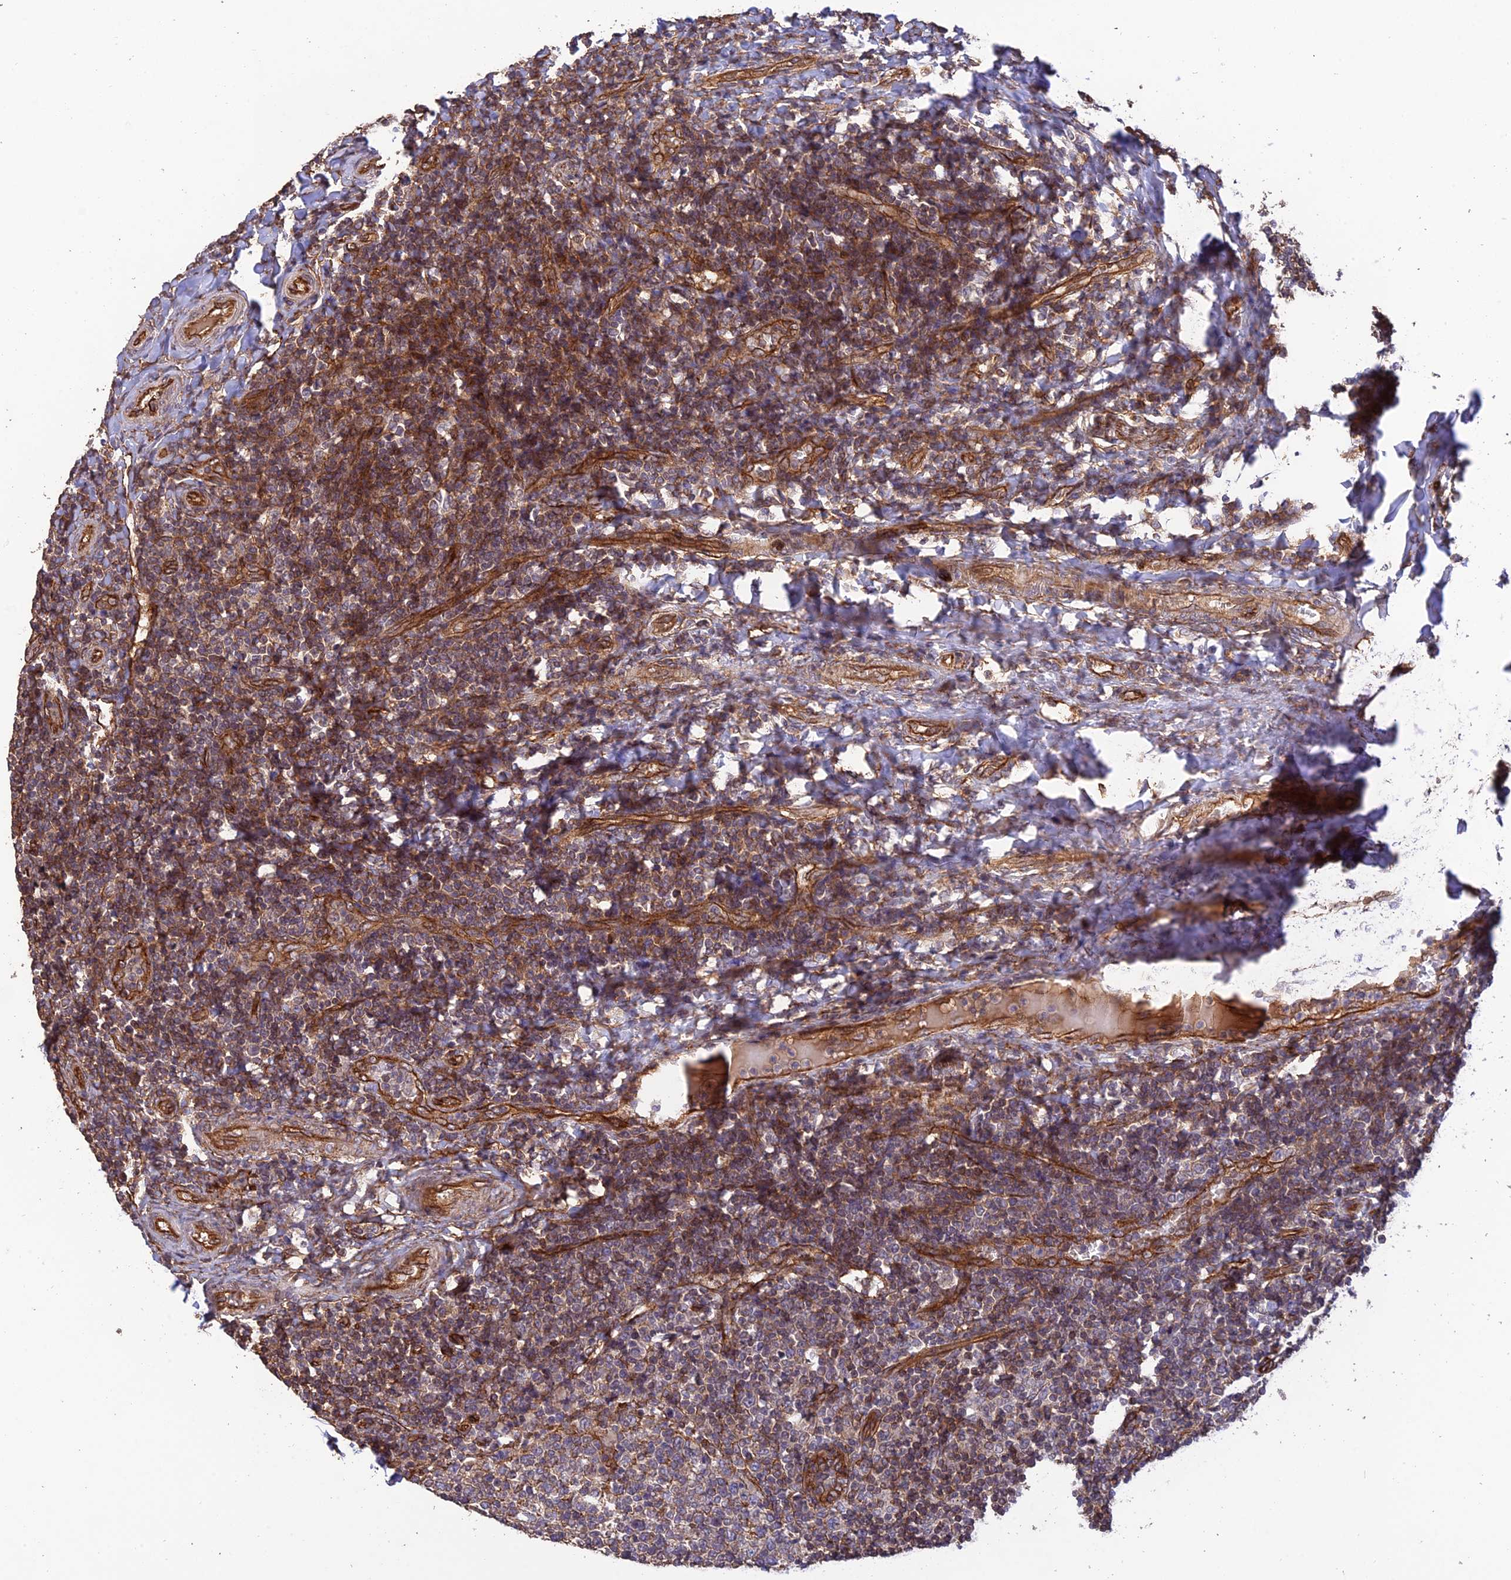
{"staining": {"intensity": "moderate", "quantity": ">75%", "location": "cytoplasmic/membranous"}, "tissue": "tonsil", "cell_type": "Germinal center cells", "image_type": "normal", "snomed": [{"axis": "morphology", "description": "Normal tissue, NOS"}, {"axis": "topography", "description": "Tonsil"}], "caption": "IHC (DAB (3,3'-diaminobenzidine)) staining of benign tonsil displays moderate cytoplasmic/membranous protein staining in approximately >75% of germinal center cells.", "gene": "HOMER2", "patient": {"sex": "female", "age": 19}}